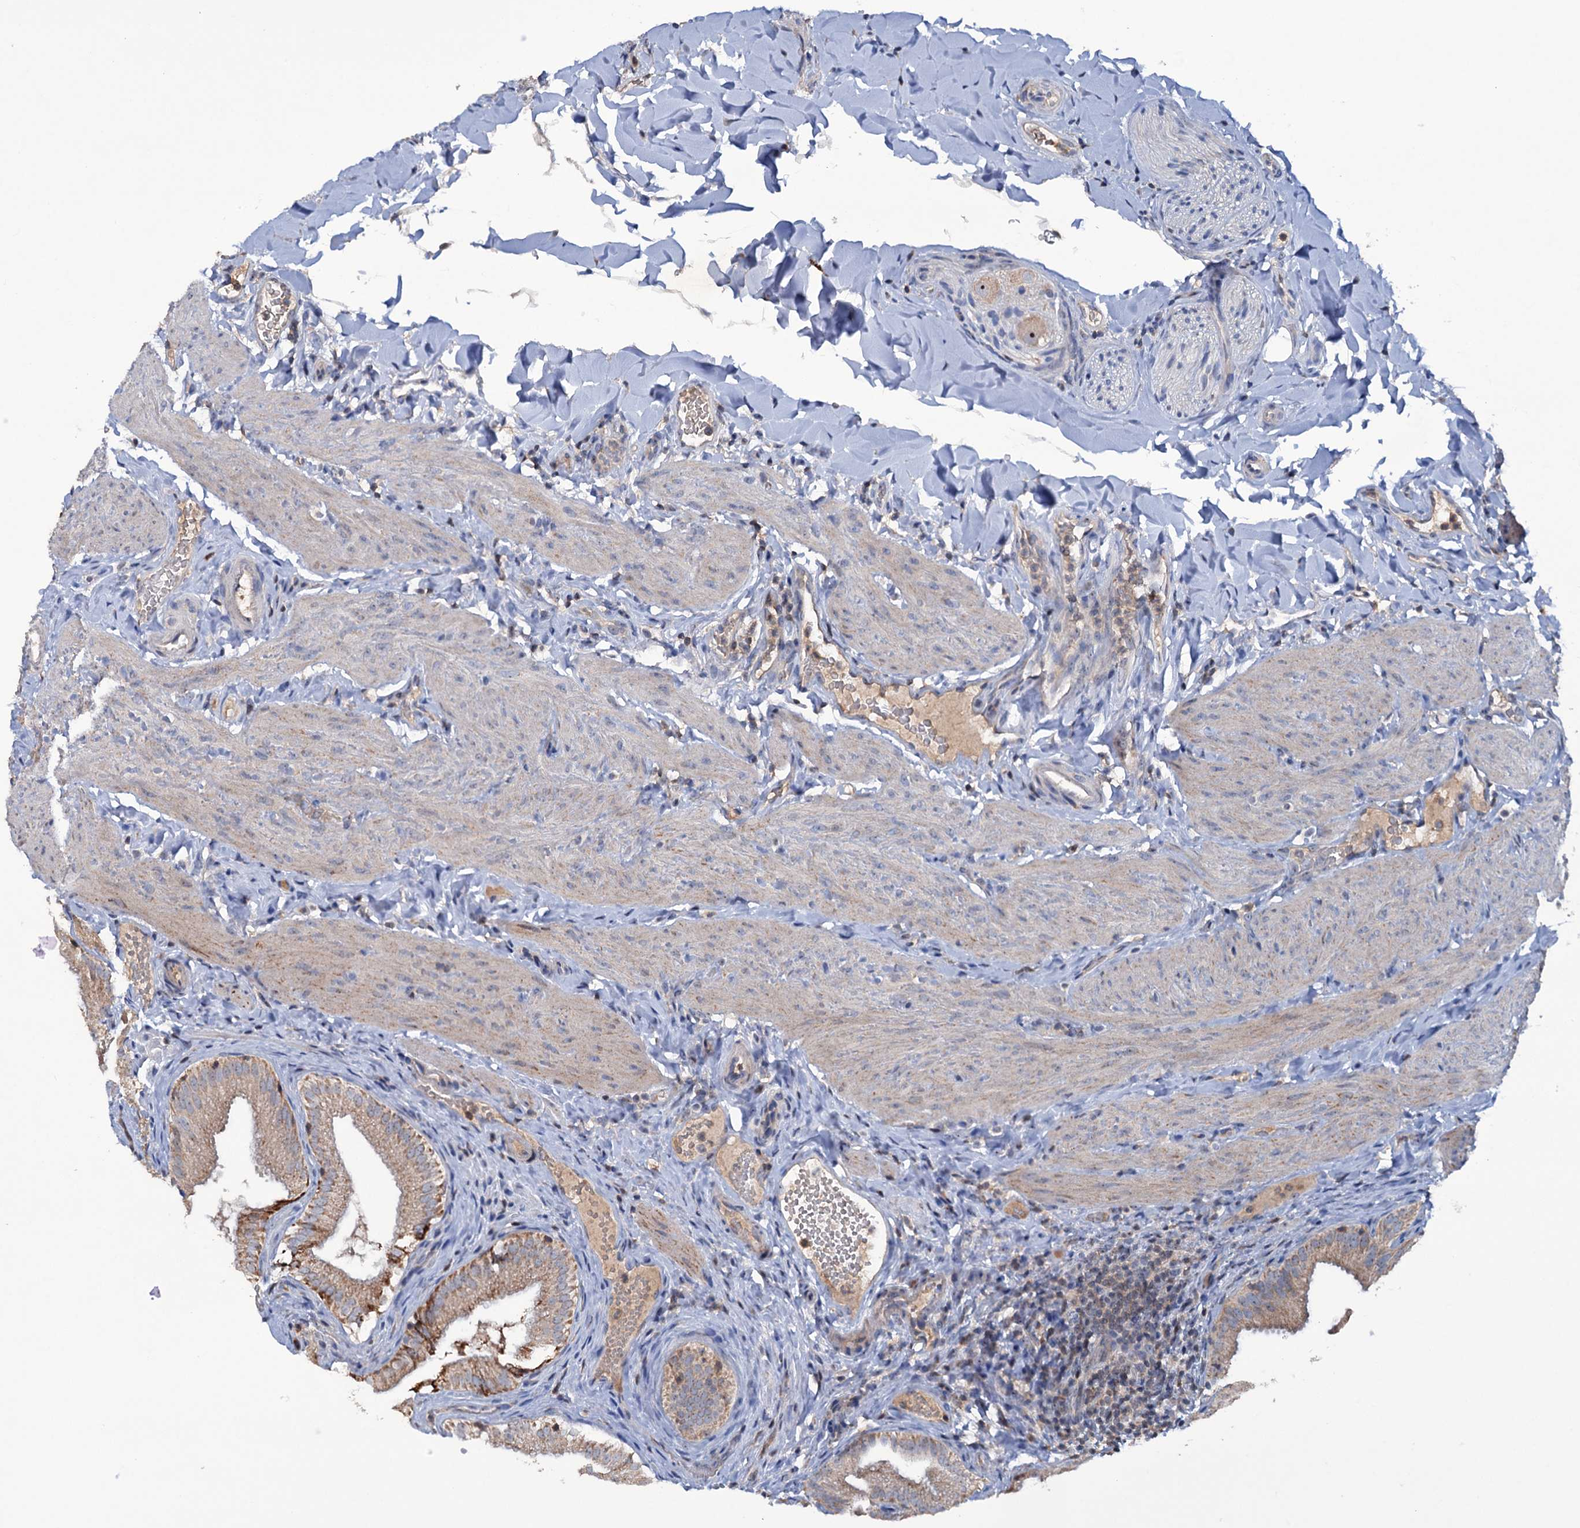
{"staining": {"intensity": "moderate", "quantity": ">75%", "location": "cytoplasmic/membranous,nuclear"}, "tissue": "gallbladder", "cell_type": "Glandular cells", "image_type": "normal", "snomed": [{"axis": "morphology", "description": "Normal tissue, NOS"}, {"axis": "topography", "description": "Gallbladder"}], "caption": "A histopathology image of human gallbladder stained for a protein shows moderate cytoplasmic/membranous,nuclear brown staining in glandular cells. (DAB IHC with brightfield microscopy, high magnification).", "gene": "HTR3B", "patient": {"sex": "female", "age": 30}}